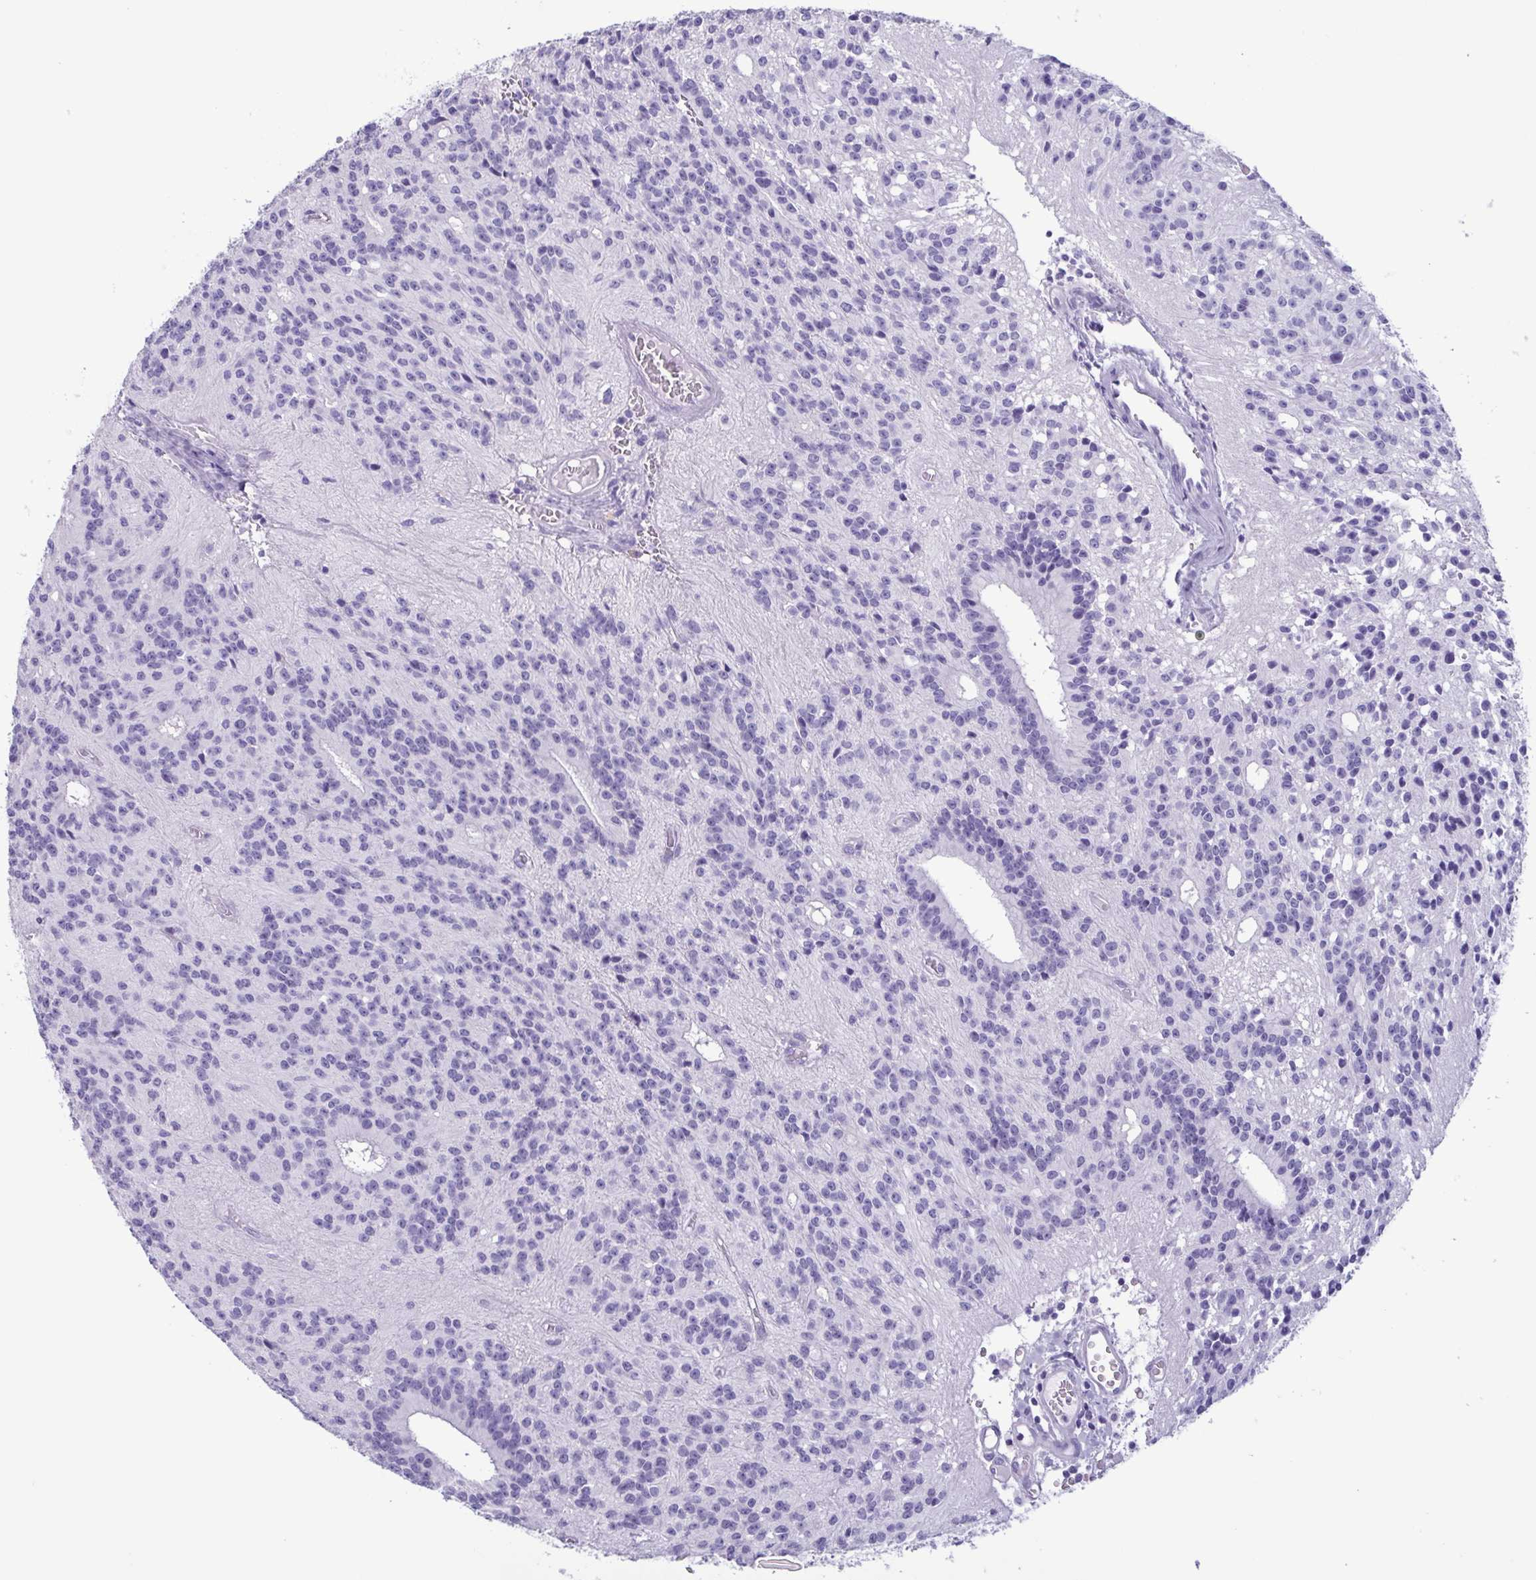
{"staining": {"intensity": "negative", "quantity": "none", "location": "none"}, "tissue": "glioma", "cell_type": "Tumor cells", "image_type": "cancer", "snomed": [{"axis": "morphology", "description": "Glioma, malignant, Low grade"}, {"axis": "topography", "description": "Brain"}], "caption": "This is an immunohistochemistry (IHC) histopathology image of glioma. There is no staining in tumor cells.", "gene": "LTF", "patient": {"sex": "male", "age": 31}}